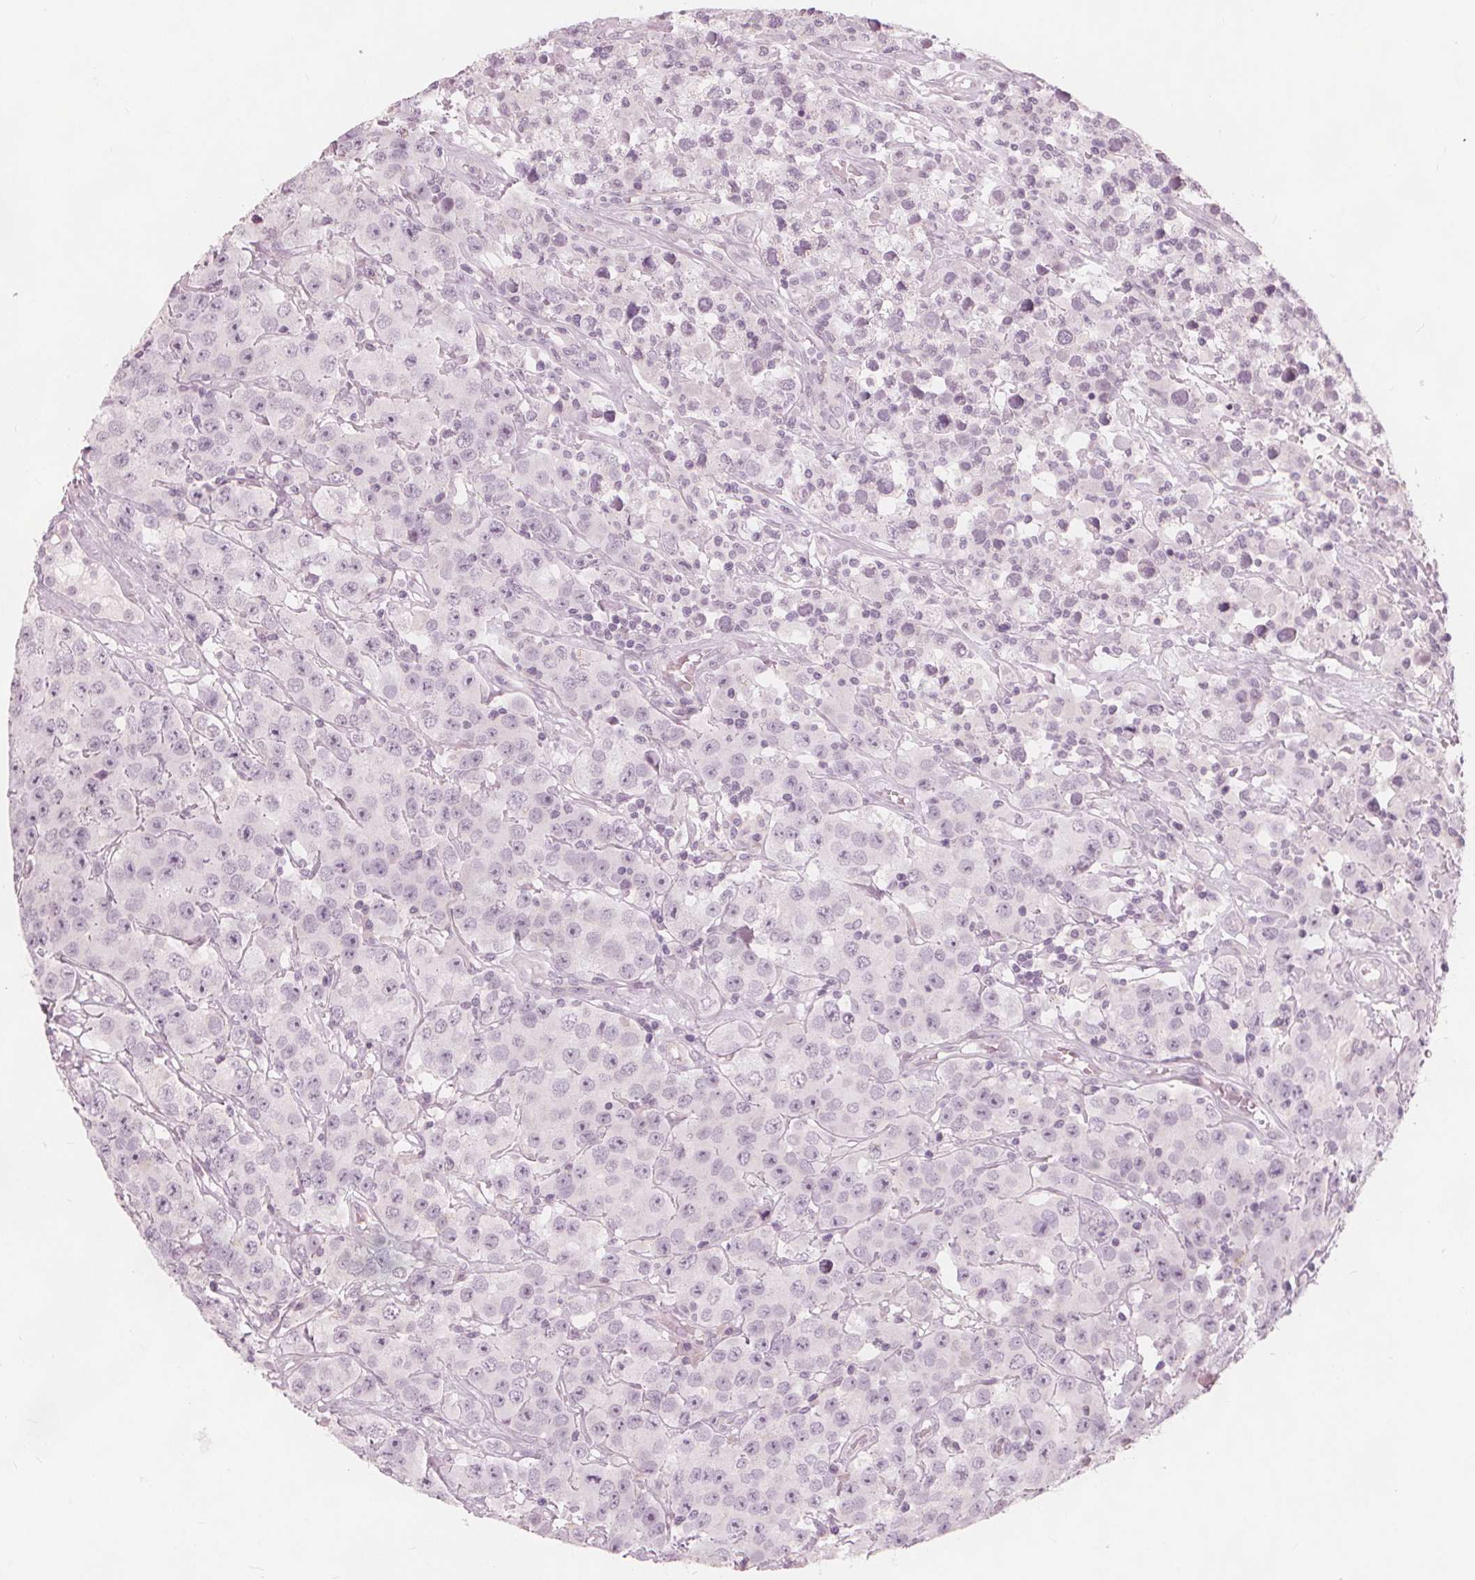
{"staining": {"intensity": "negative", "quantity": "none", "location": "none"}, "tissue": "testis cancer", "cell_type": "Tumor cells", "image_type": "cancer", "snomed": [{"axis": "morphology", "description": "Seminoma, NOS"}, {"axis": "topography", "description": "Testis"}], "caption": "This is a micrograph of immunohistochemistry (IHC) staining of testis cancer (seminoma), which shows no staining in tumor cells.", "gene": "BRSK1", "patient": {"sex": "male", "age": 52}}